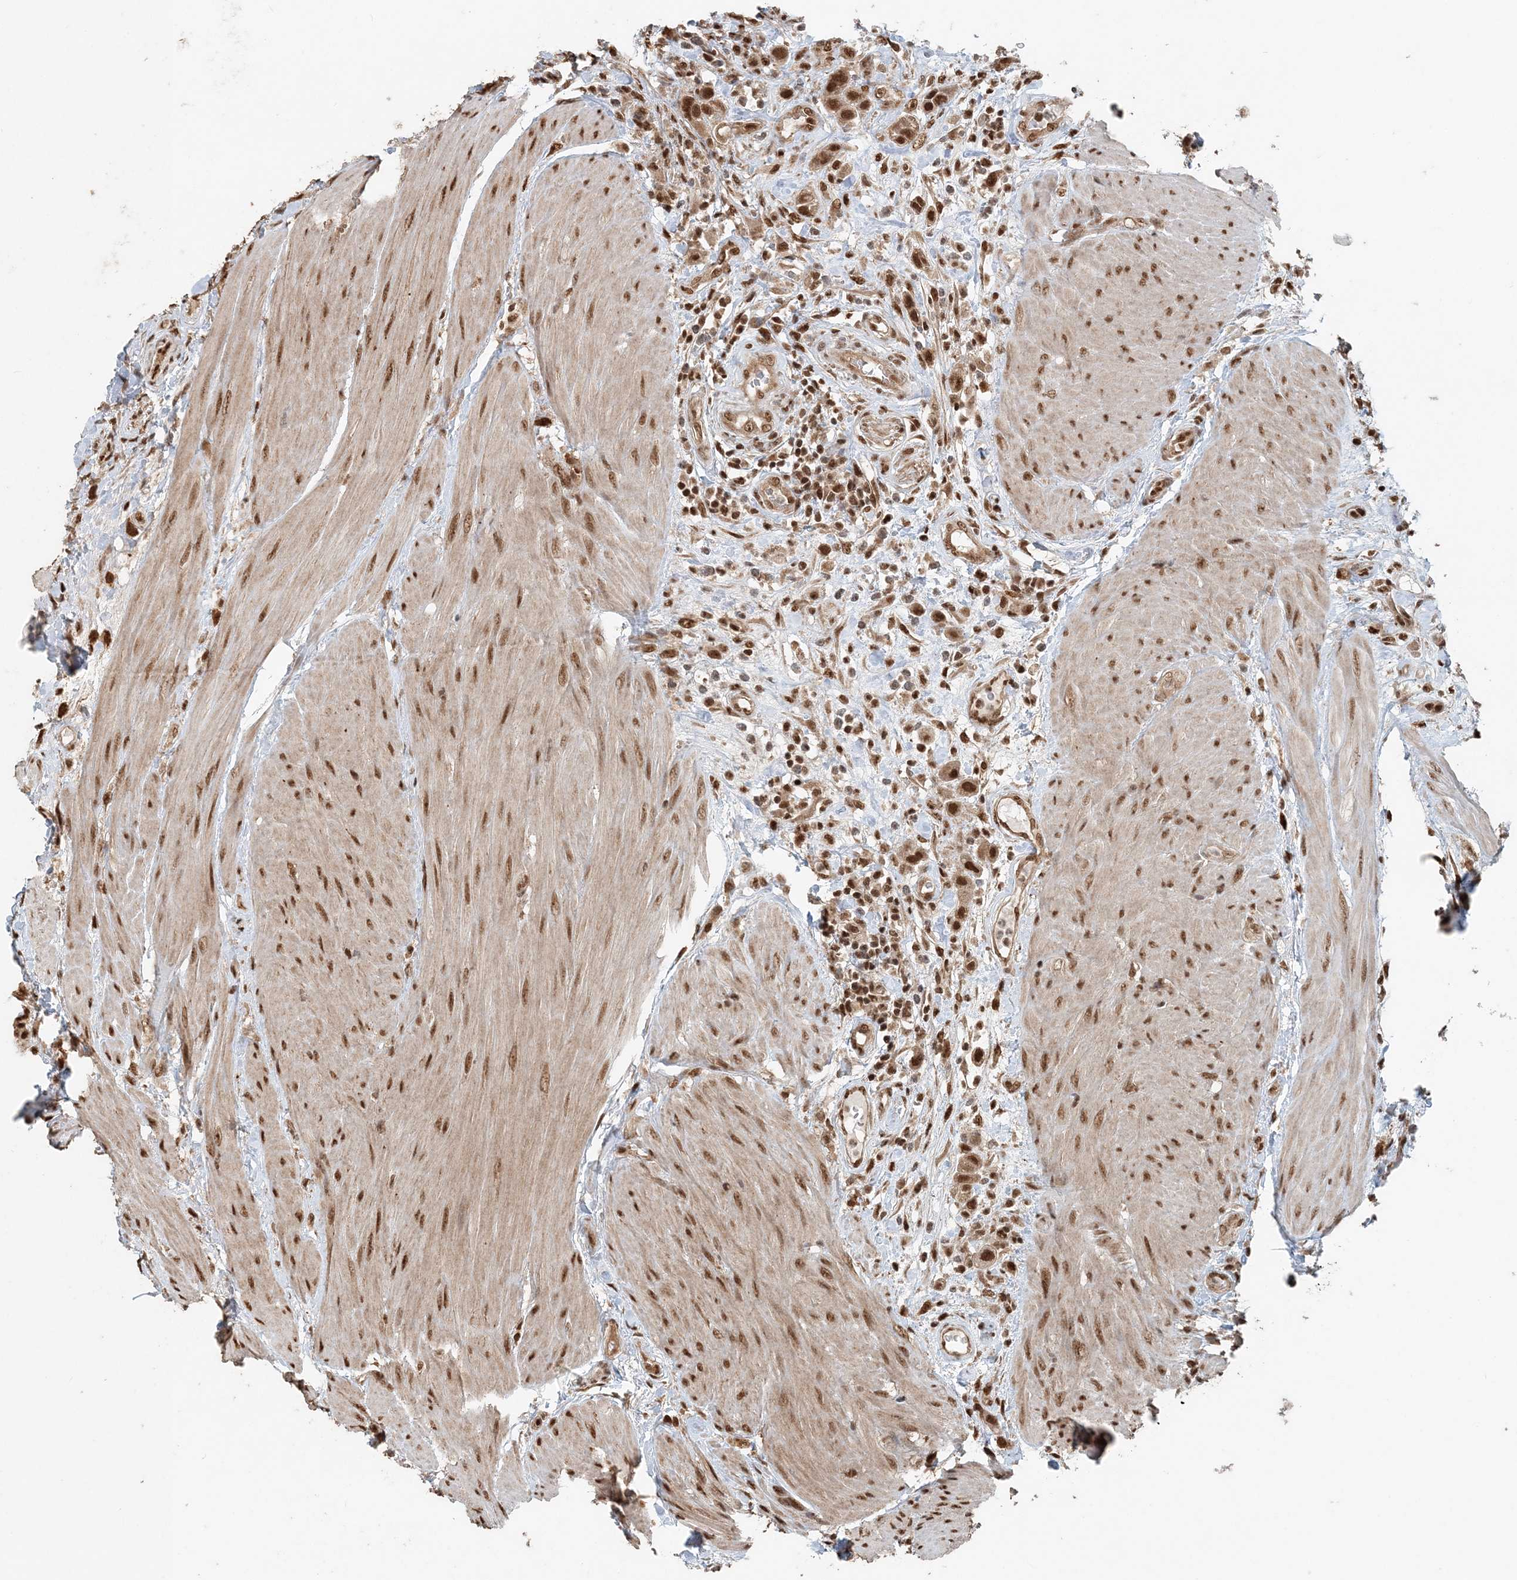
{"staining": {"intensity": "moderate", "quantity": ">75%", "location": "nuclear"}, "tissue": "urothelial cancer", "cell_type": "Tumor cells", "image_type": "cancer", "snomed": [{"axis": "morphology", "description": "Urothelial carcinoma, High grade"}, {"axis": "topography", "description": "Urinary bladder"}], "caption": "Brown immunohistochemical staining in urothelial cancer demonstrates moderate nuclear positivity in about >75% of tumor cells.", "gene": "ARHGAP35", "patient": {"sex": "male", "age": 50}}